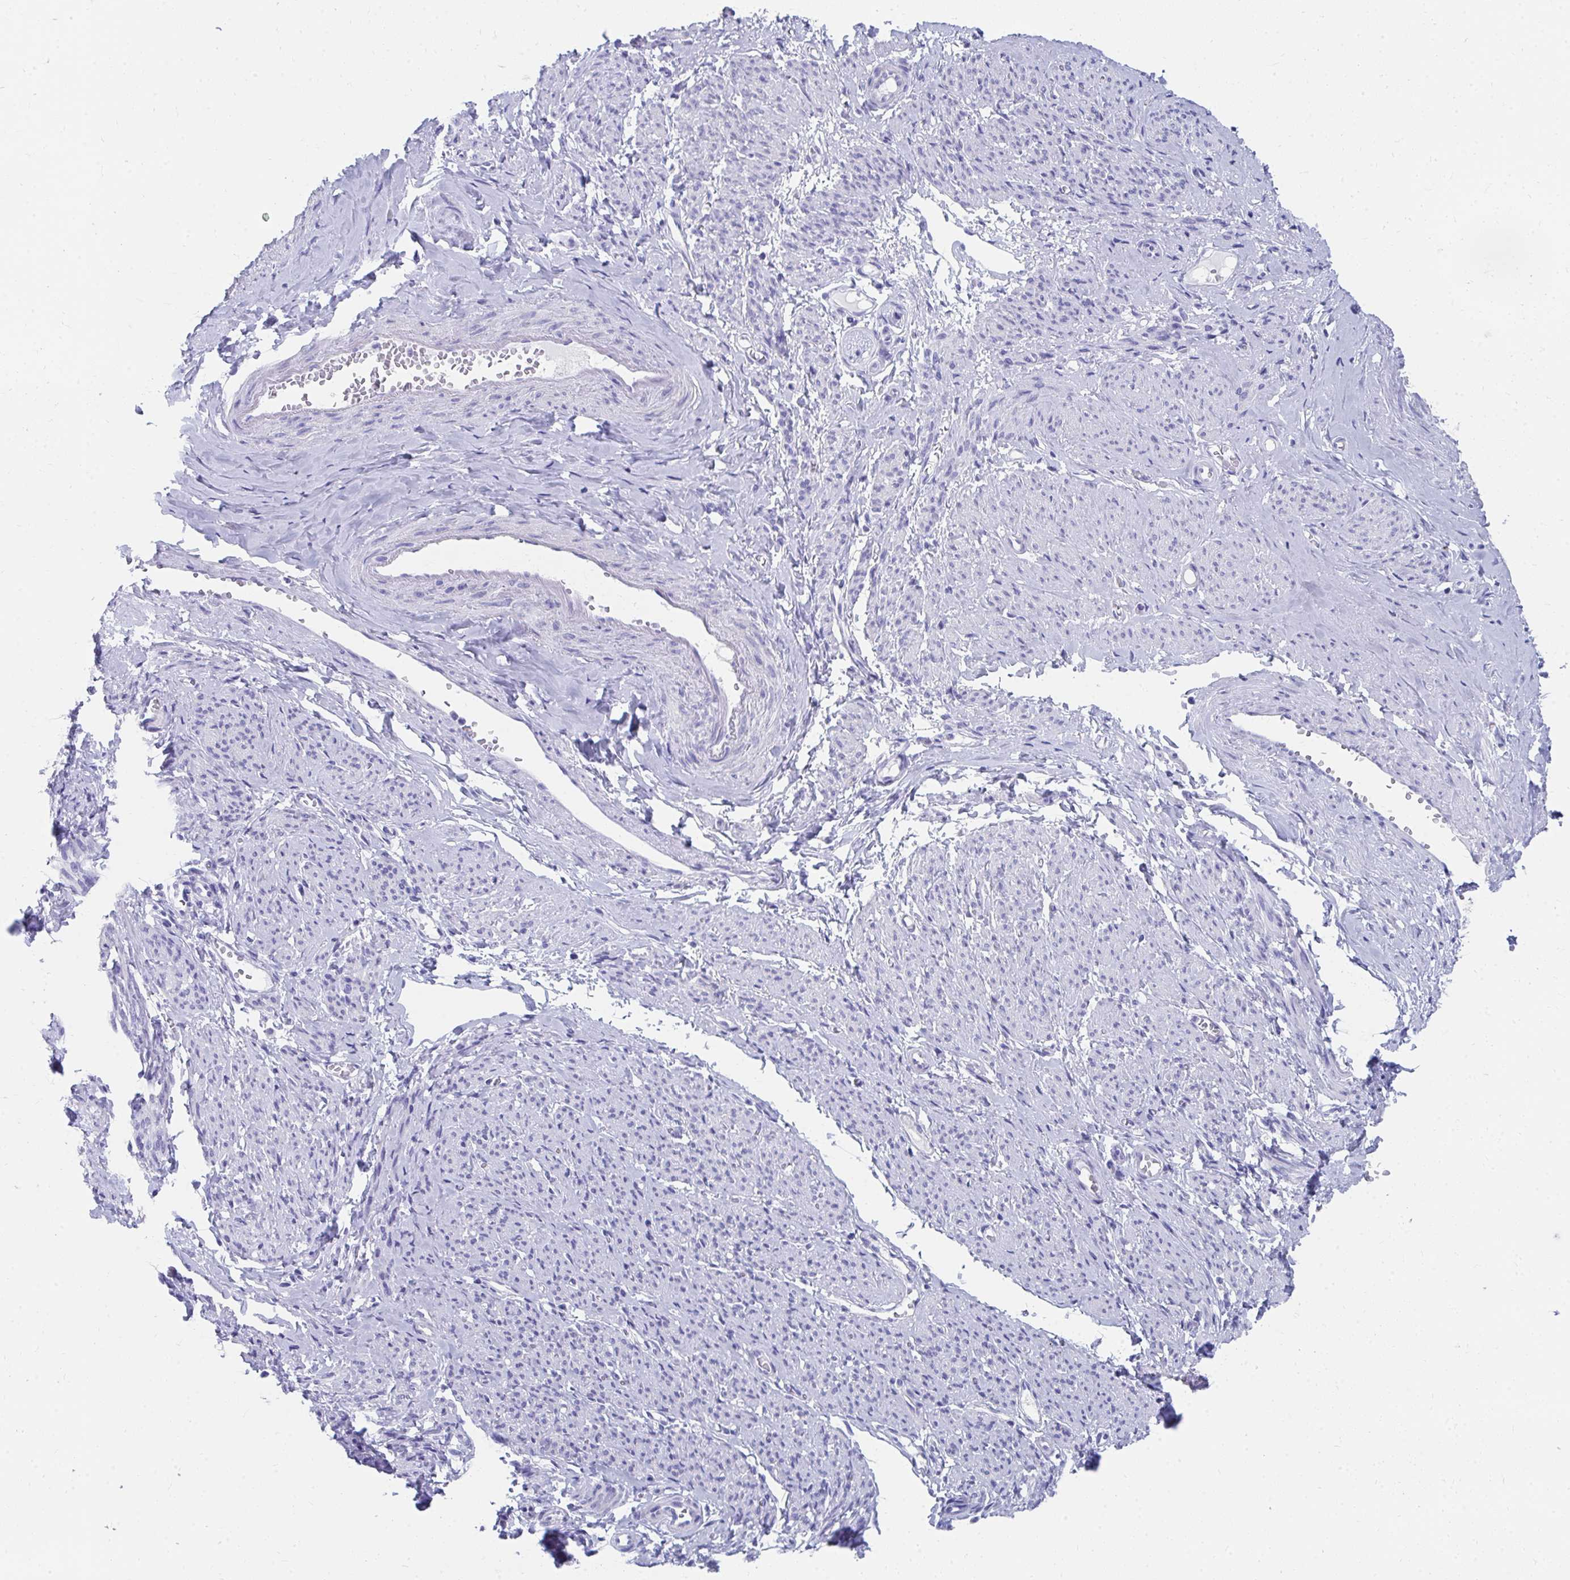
{"staining": {"intensity": "negative", "quantity": "none", "location": "none"}, "tissue": "smooth muscle", "cell_type": "Smooth muscle cells", "image_type": "normal", "snomed": [{"axis": "morphology", "description": "Normal tissue, NOS"}, {"axis": "topography", "description": "Smooth muscle"}], "caption": "IHC image of normal smooth muscle: human smooth muscle stained with DAB shows no significant protein staining in smooth muscle cells.", "gene": "HGD", "patient": {"sex": "female", "age": 65}}